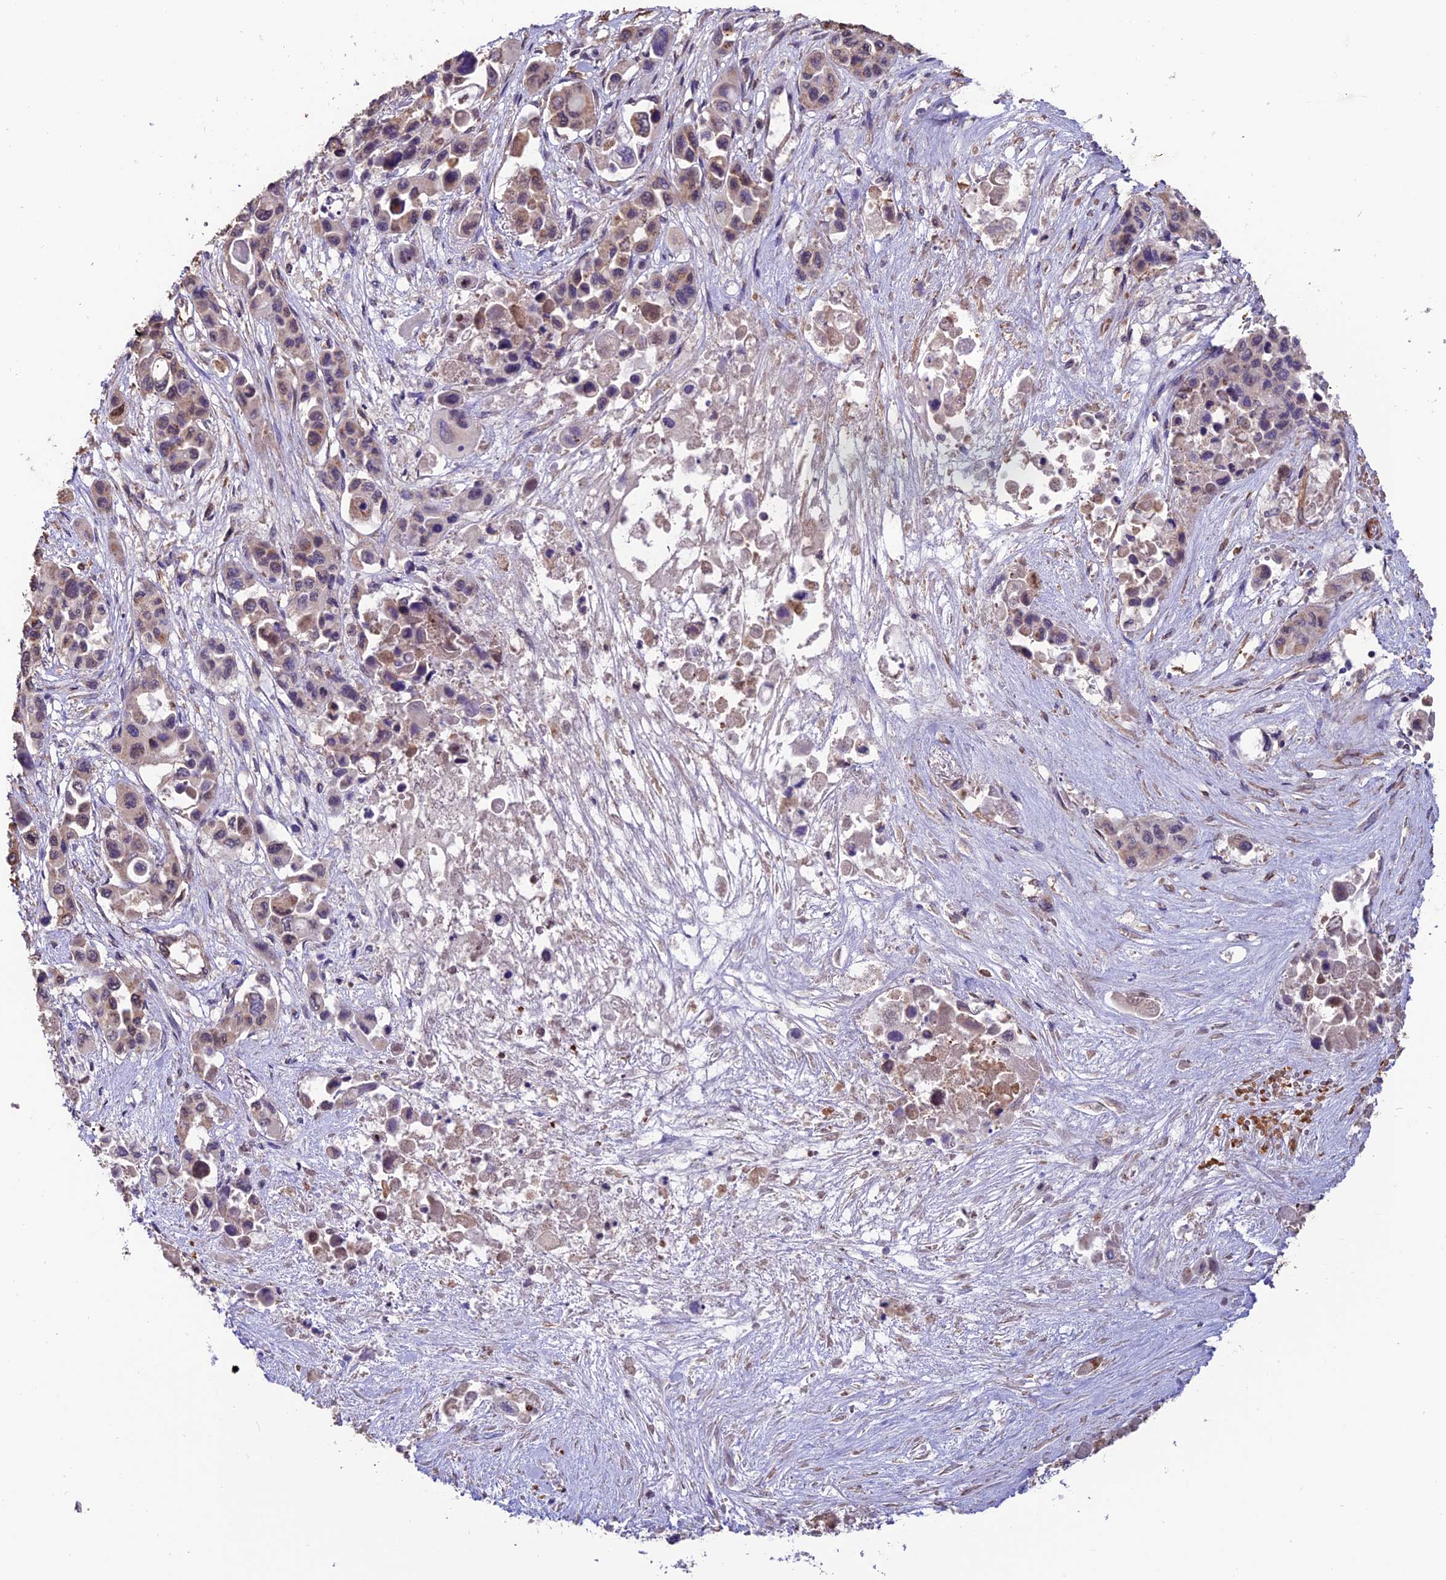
{"staining": {"intensity": "weak", "quantity": "25%-75%", "location": "cytoplasmic/membranous,nuclear"}, "tissue": "pancreatic cancer", "cell_type": "Tumor cells", "image_type": "cancer", "snomed": [{"axis": "morphology", "description": "Adenocarcinoma, NOS"}, {"axis": "topography", "description": "Pancreas"}], "caption": "High-magnification brightfield microscopy of pancreatic cancer (adenocarcinoma) stained with DAB (brown) and counterstained with hematoxylin (blue). tumor cells exhibit weak cytoplasmic/membranous and nuclear expression is appreciated in approximately25%-75% of cells.", "gene": "CABIN1", "patient": {"sex": "male", "age": 92}}